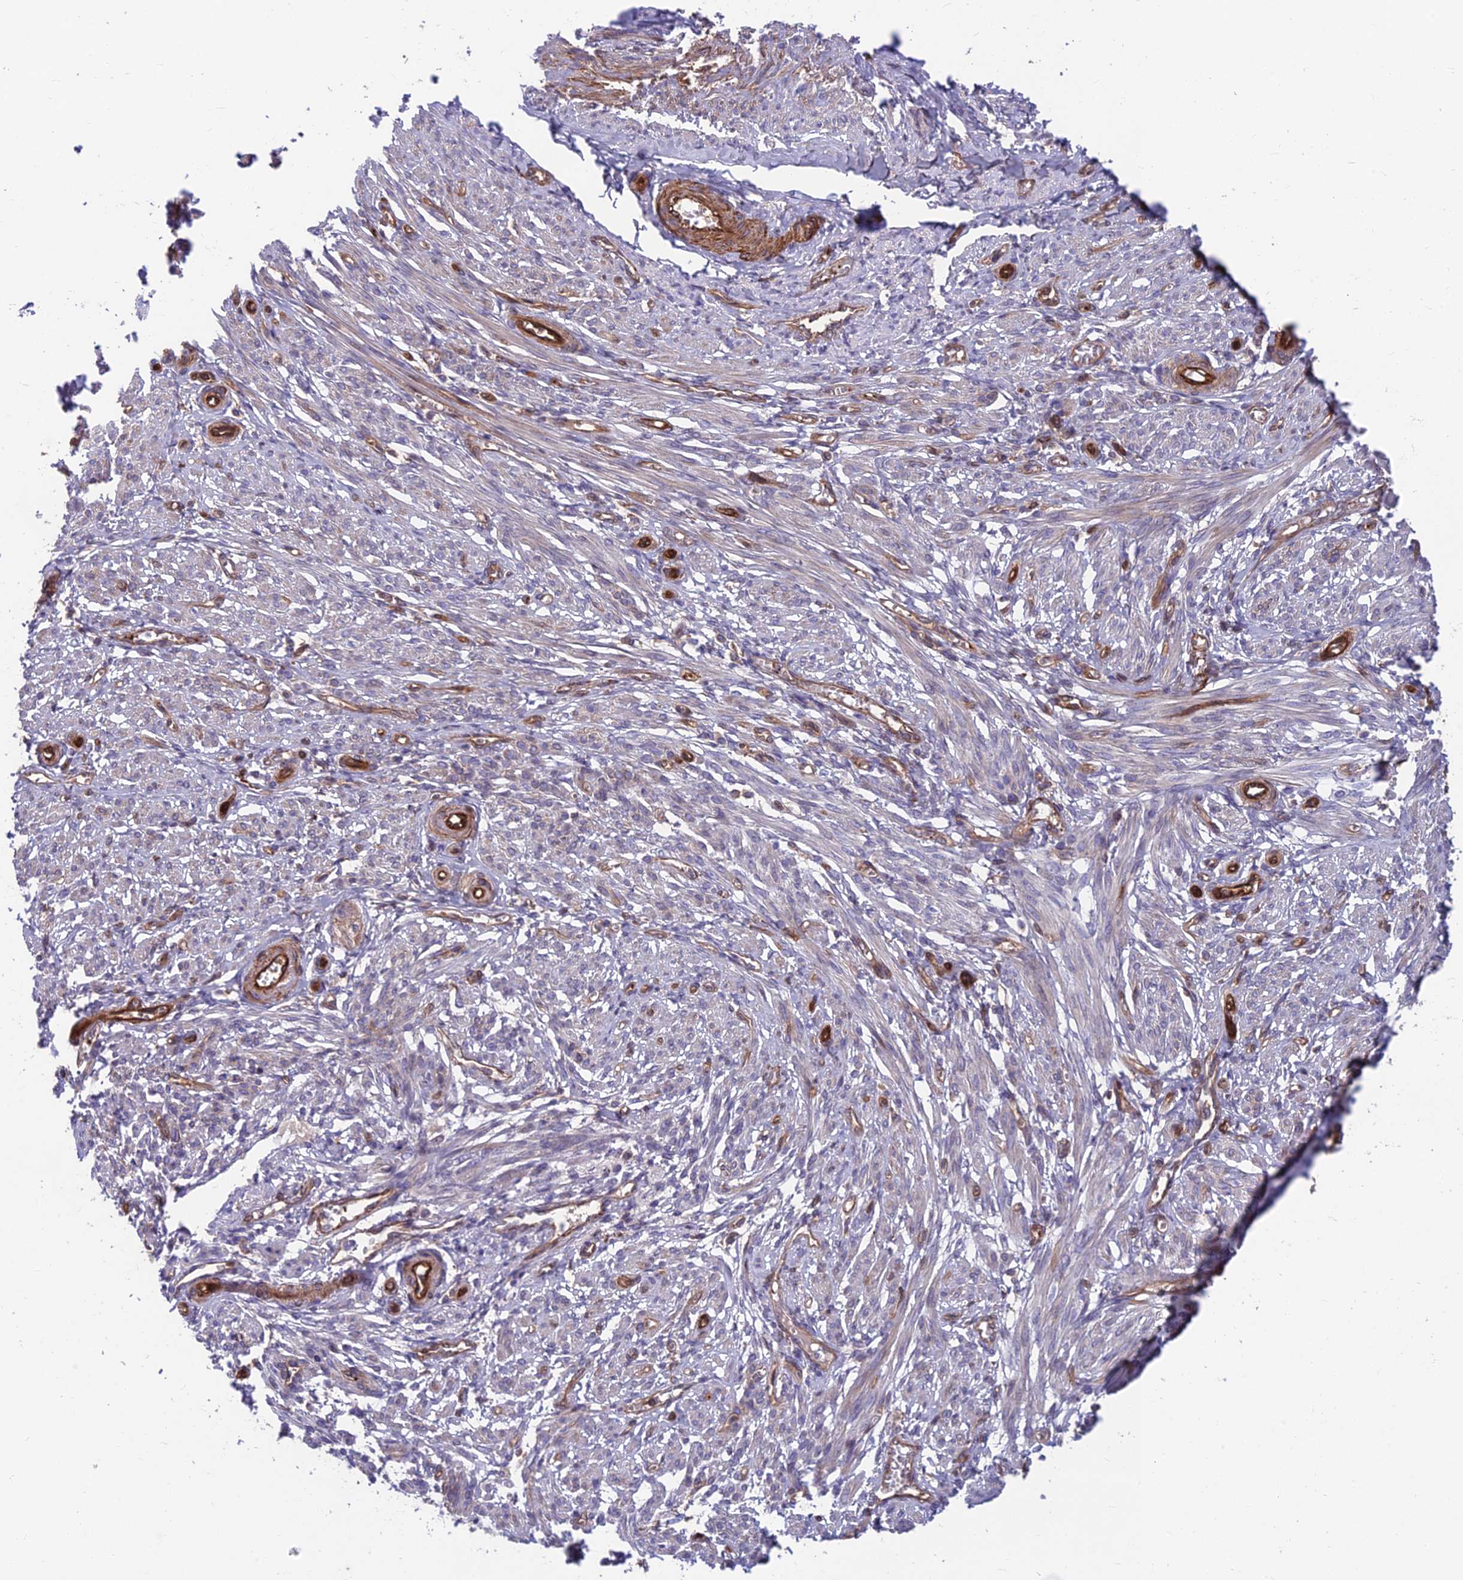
{"staining": {"intensity": "negative", "quantity": "none", "location": "none"}, "tissue": "smooth muscle", "cell_type": "Smooth muscle cells", "image_type": "normal", "snomed": [{"axis": "morphology", "description": "Normal tissue, NOS"}, {"axis": "topography", "description": "Smooth muscle"}], "caption": "Immunohistochemical staining of normal human smooth muscle displays no significant expression in smooth muscle cells.", "gene": "RTN4RL1", "patient": {"sex": "female", "age": 39}}